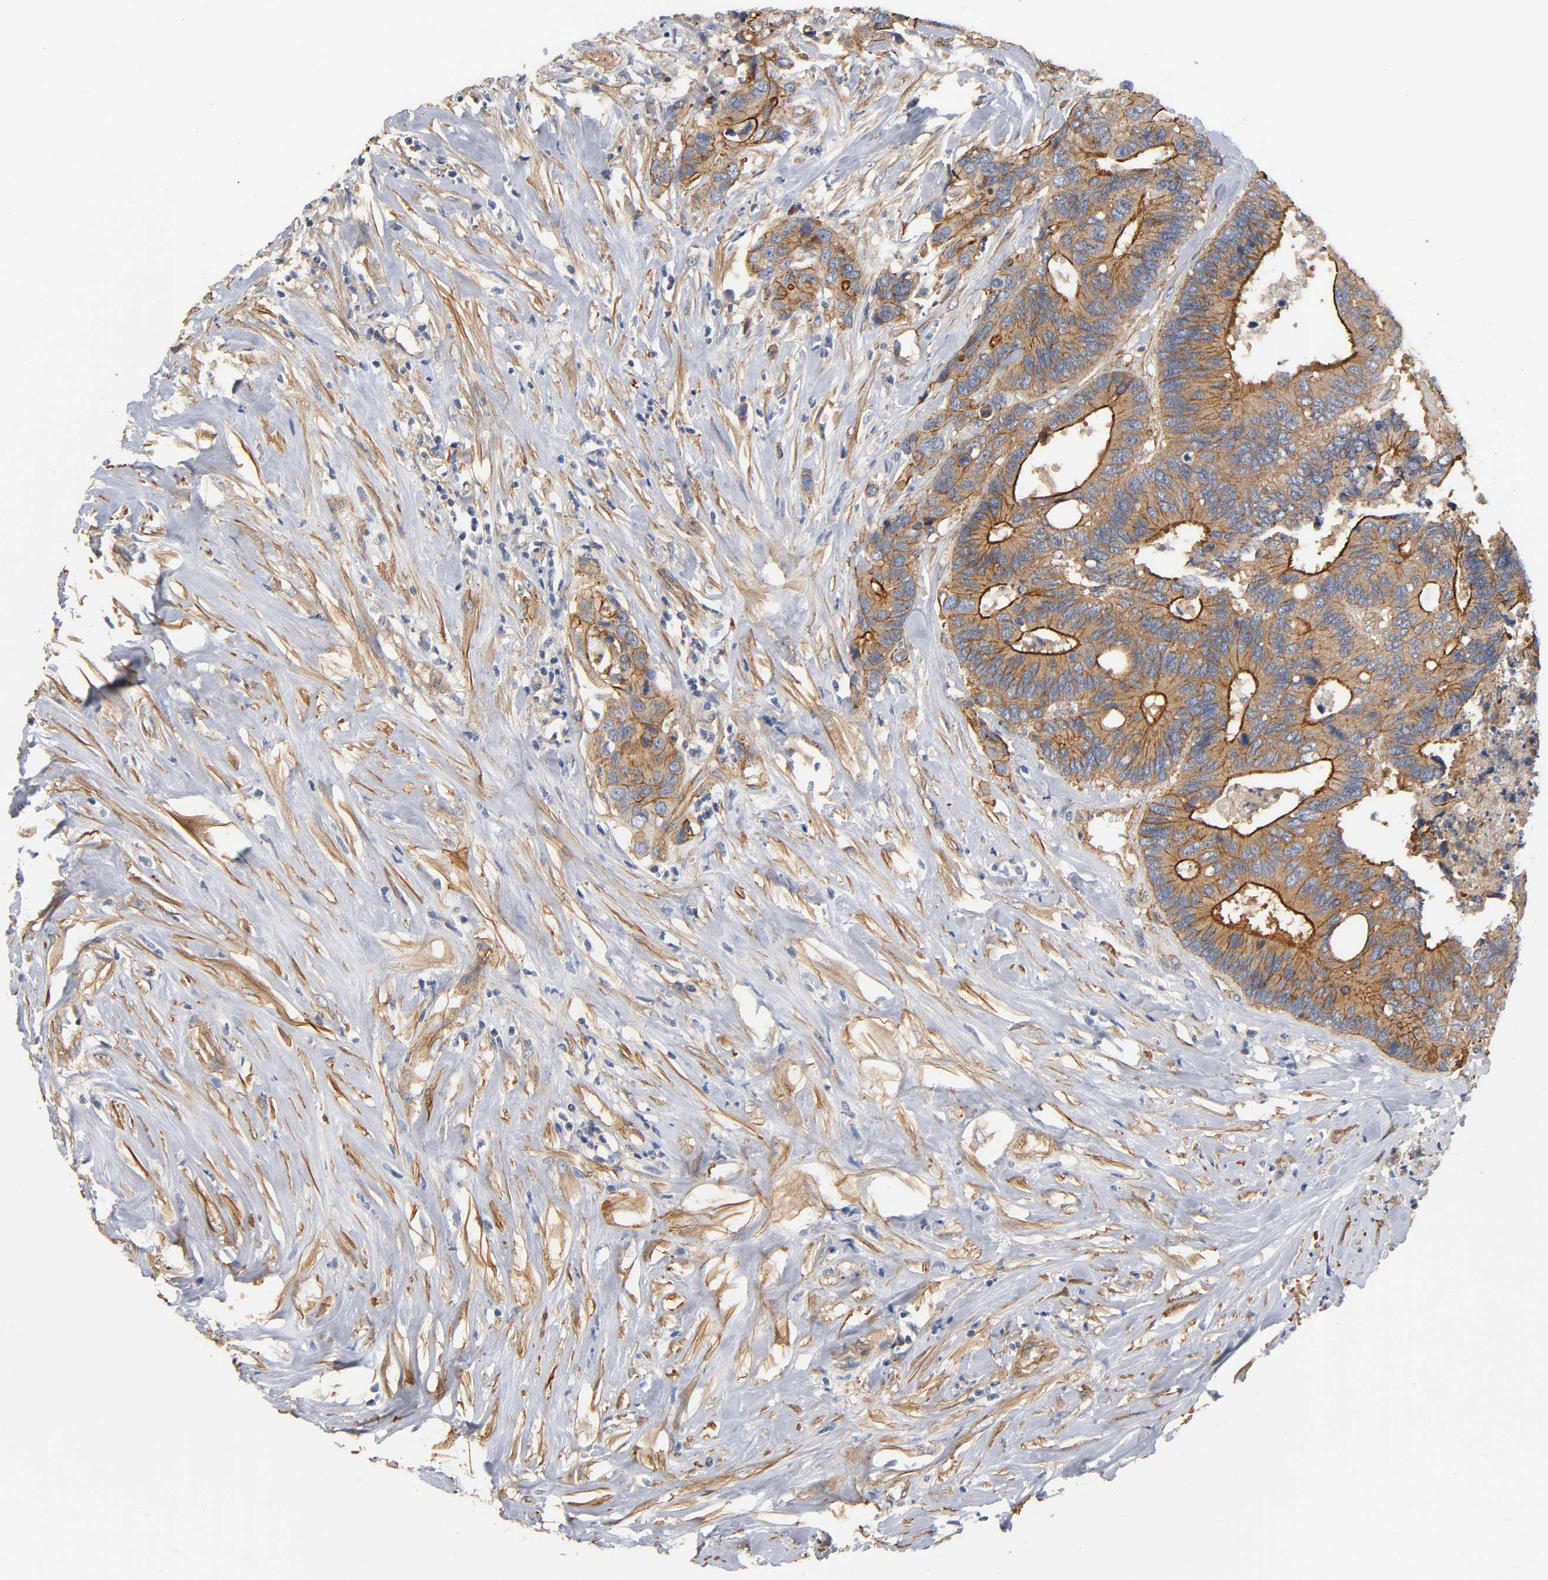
{"staining": {"intensity": "moderate", "quantity": ">75%", "location": "cytoplasmic/membranous"}, "tissue": "colorectal cancer", "cell_type": "Tumor cells", "image_type": "cancer", "snomed": [{"axis": "morphology", "description": "Adenocarcinoma, NOS"}, {"axis": "topography", "description": "Rectum"}], "caption": "DAB immunohistochemical staining of human colorectal adenocarcinoma shows moderate cytoplasmic/membranous protein positivity in about >75% of tumor cells.", "gene": "MARS1", "patient": {"sex": "male", "age": 55}}